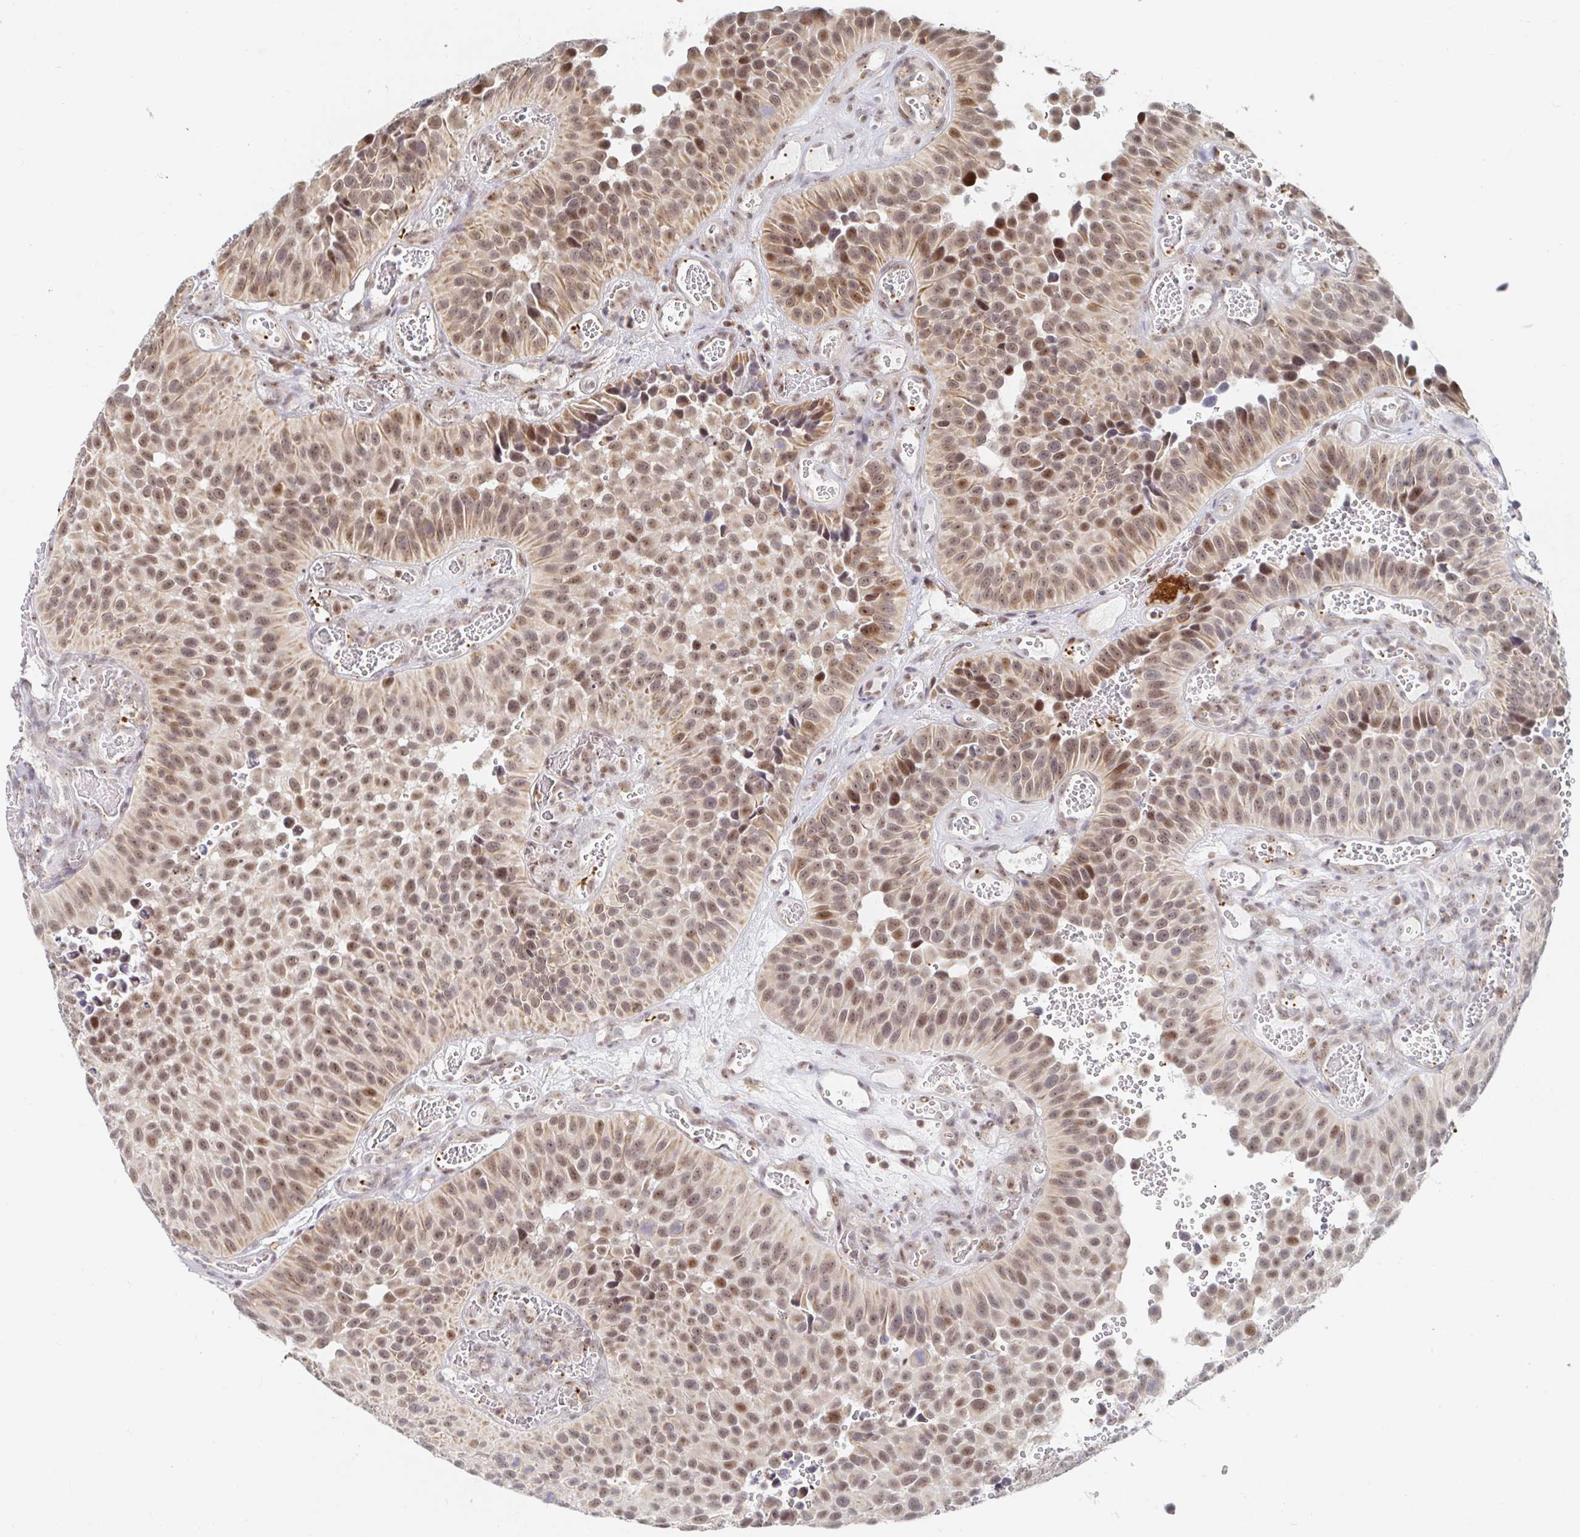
{"staining": {"intensity": "moderate", "quantity": ">75%", "location": "nuclear"}, "tissue": "urothelial cancer", "cell_type": "Tumor cells", "image_type": "cancer", "snomed": [{"axis": "morphology", "description": "Urothelial carcinoma, Low grade"}, {"axis": "topography", "description": "Urinary bladder"}], "caption": "Approximately >75% of tumor cells in human urothelial carcinoma (low-grade) show moderate nuclear protein staining as visualized by brown immunohistochemical staining.", "gene": "CHD2", "patient": {"sex": "male", "age": 76}}